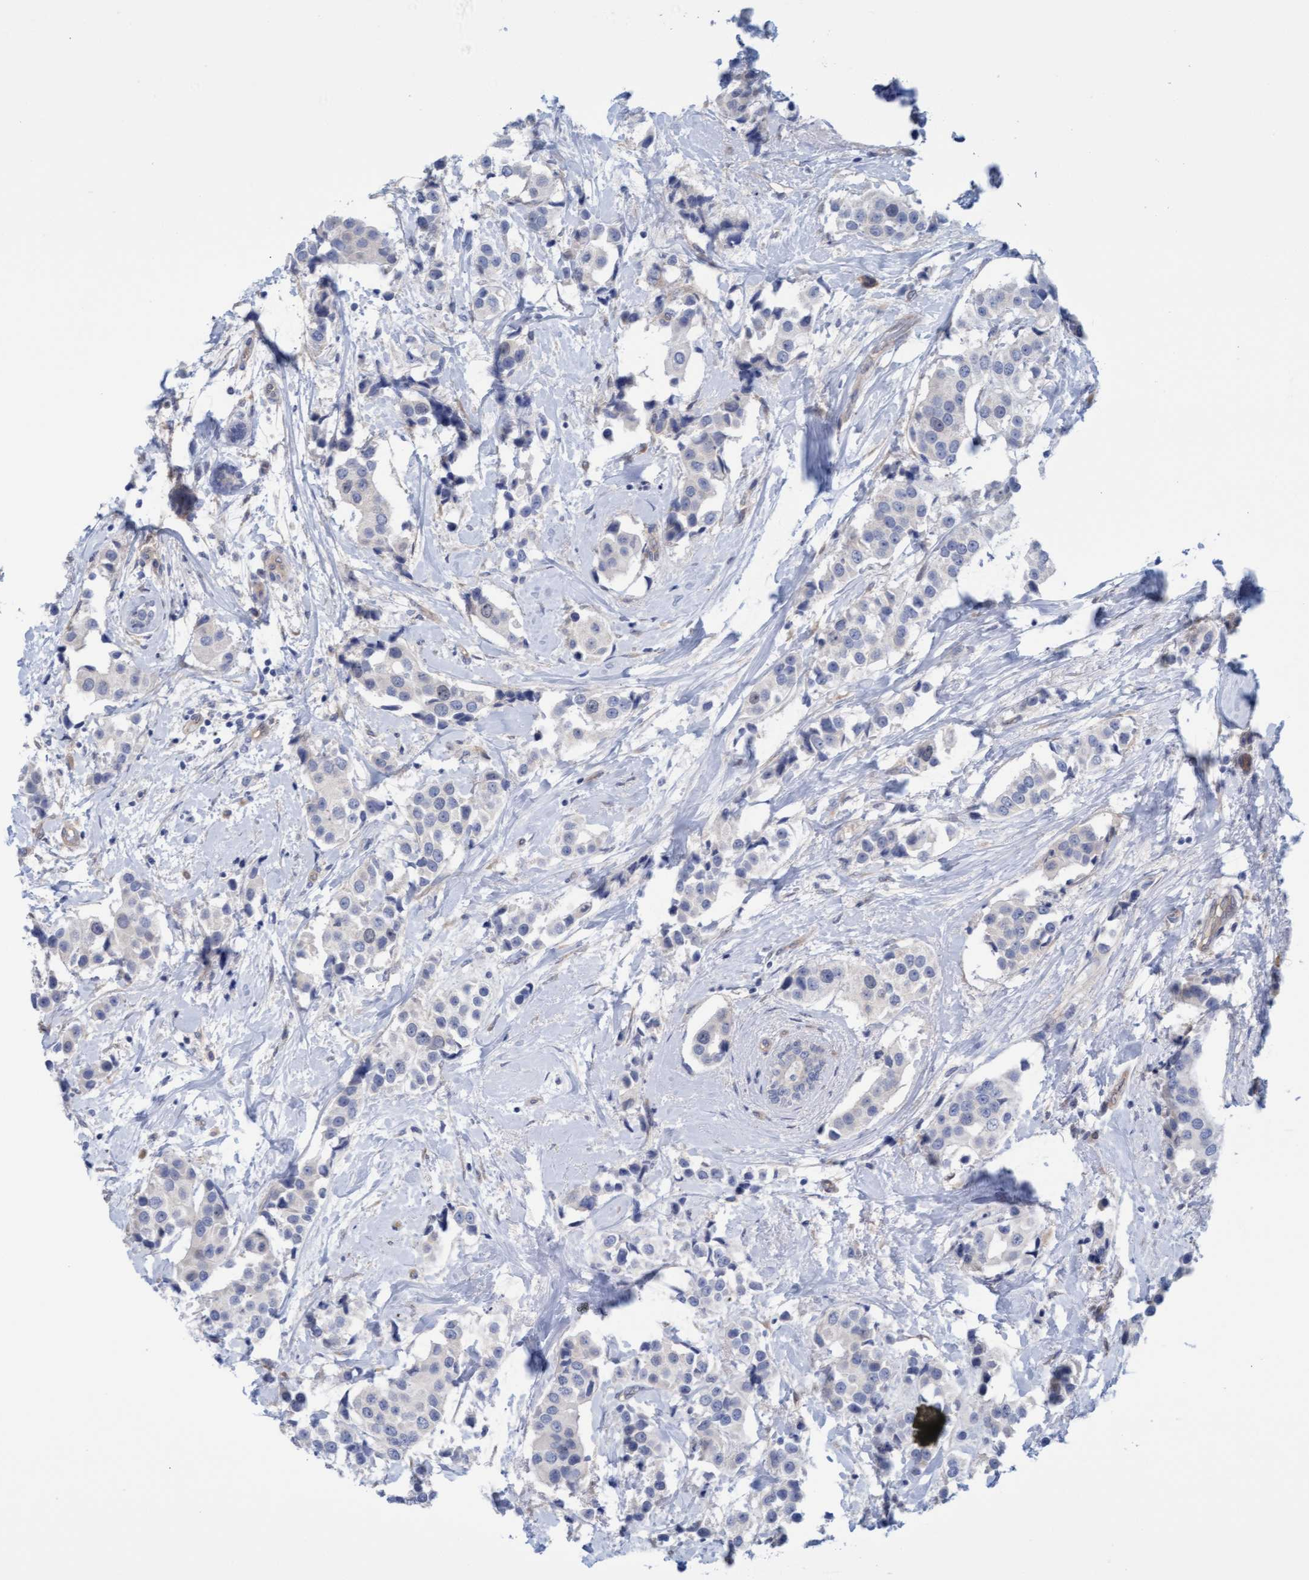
{"staining": {"intensity": "negative", "quantity": "none", "location": "none"}, "tissue": "breast cancer", "cell_type": "Tumor cells", "image_type": "cancer", "snomed": [{"axis": "morphology", "description": "Normal tissue, NOS"}, {"axis": "morphology", "description": "Duct carcinoma"}, {"axis": "topography", "description": "Breast"}], "caption": "Immunohistochemical staining of human breast intraductal carcinoma reveals no significant staining in tumor cells.", "gene": "STXBP1", "patient": {"sex": "female", "age": 39}}